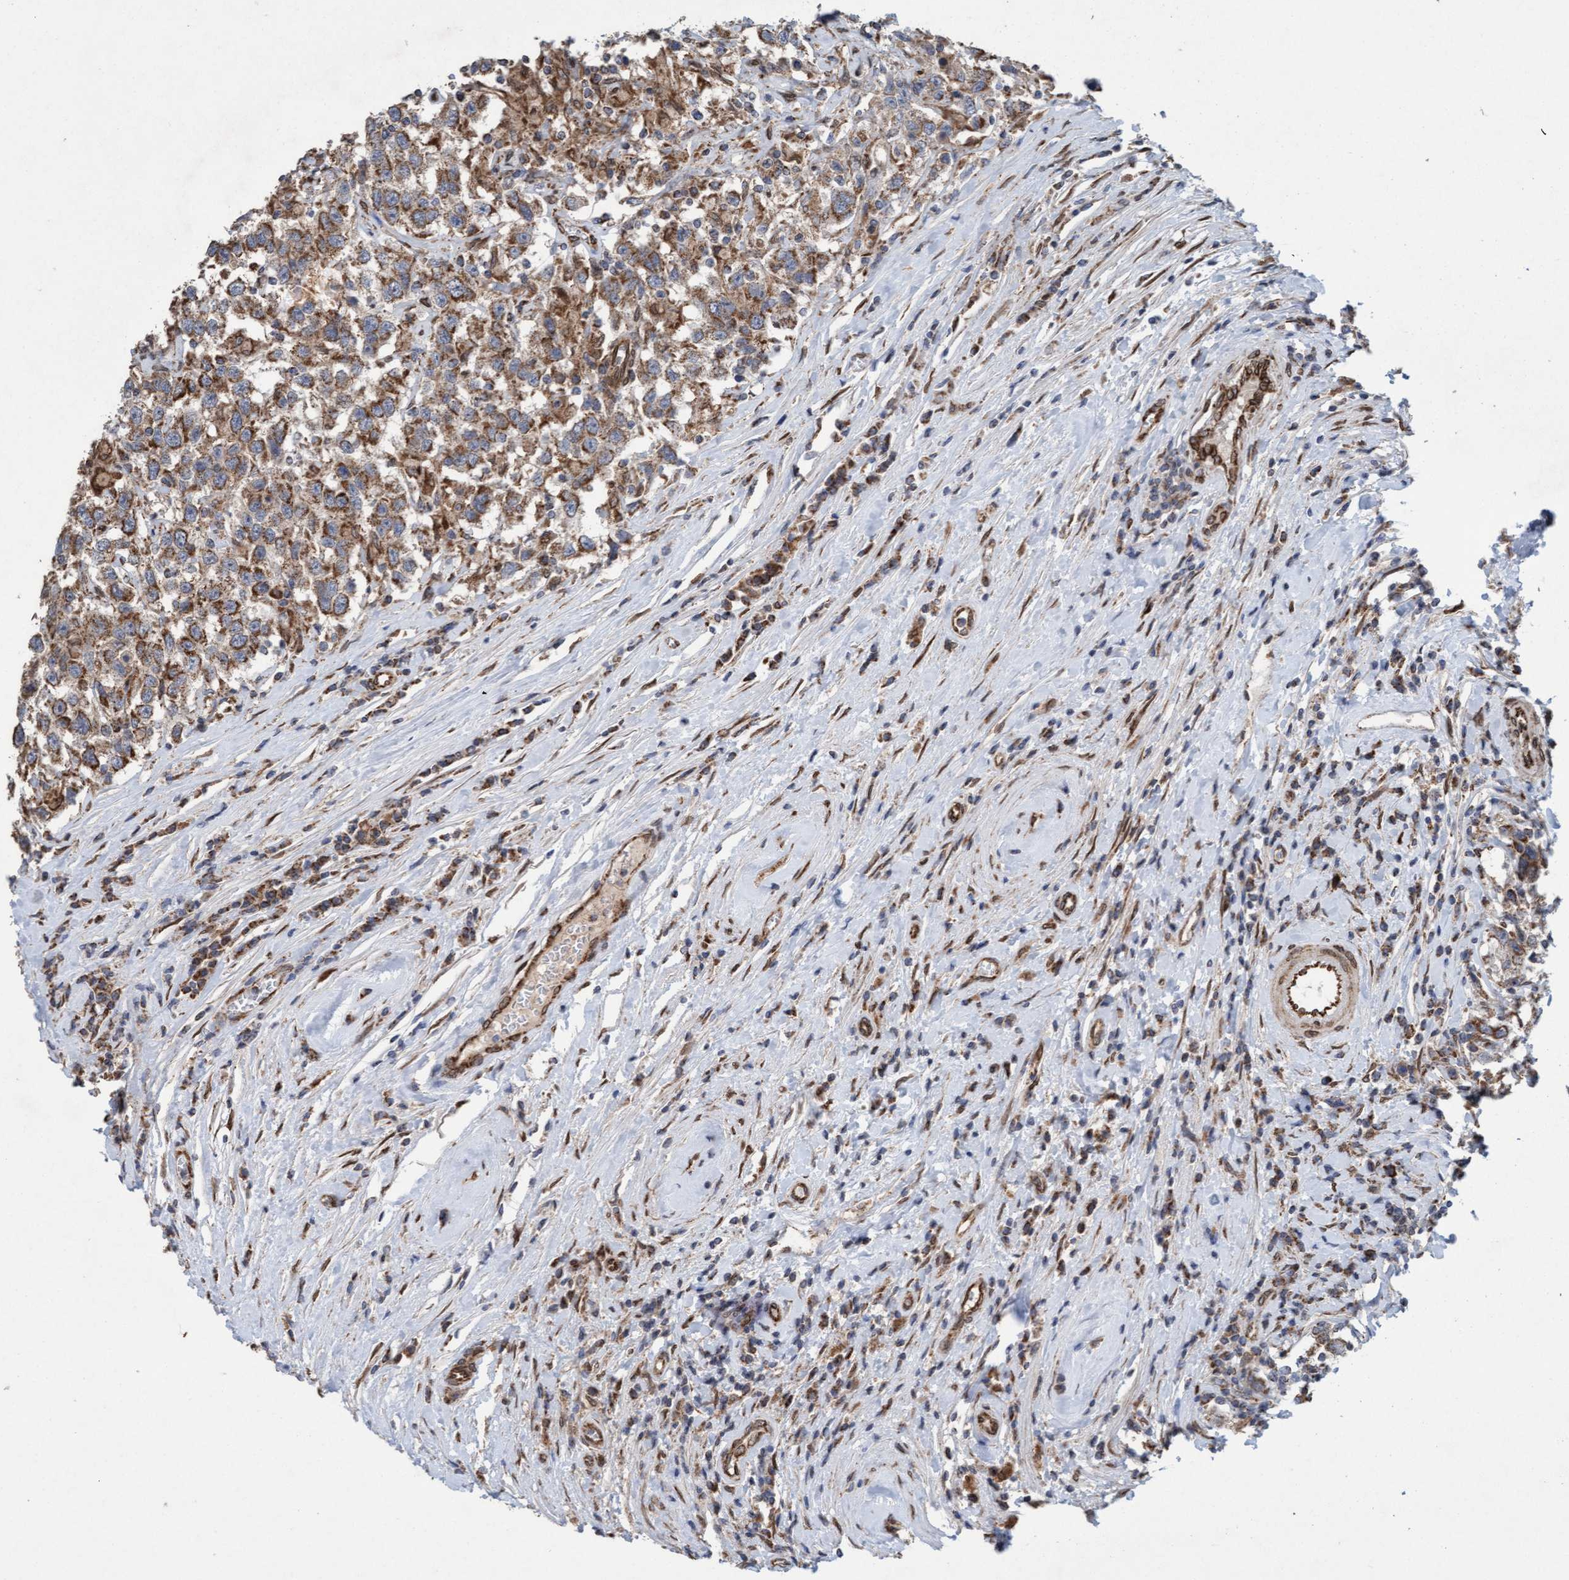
{"staining": {"intensity": "moderate", "quantity": ">75%", "location": "cytoplasmic/membranous"}, "tissue": "testis cancer", "cell_type": "Tumor cells", "image_type": "cancer", "snomed": [{"axis": "morphology", "description": "Seminoma, NOS"}, {"axis": "topography", "description": "Testis"}], "caption": "This is an image of IHC staining of testis cancer, which shows moderate positivity in the cytoplasmic/membranous of tumor cells.", "gene": "MRPS23", "patient": {"sex": "male", "age": 41}}